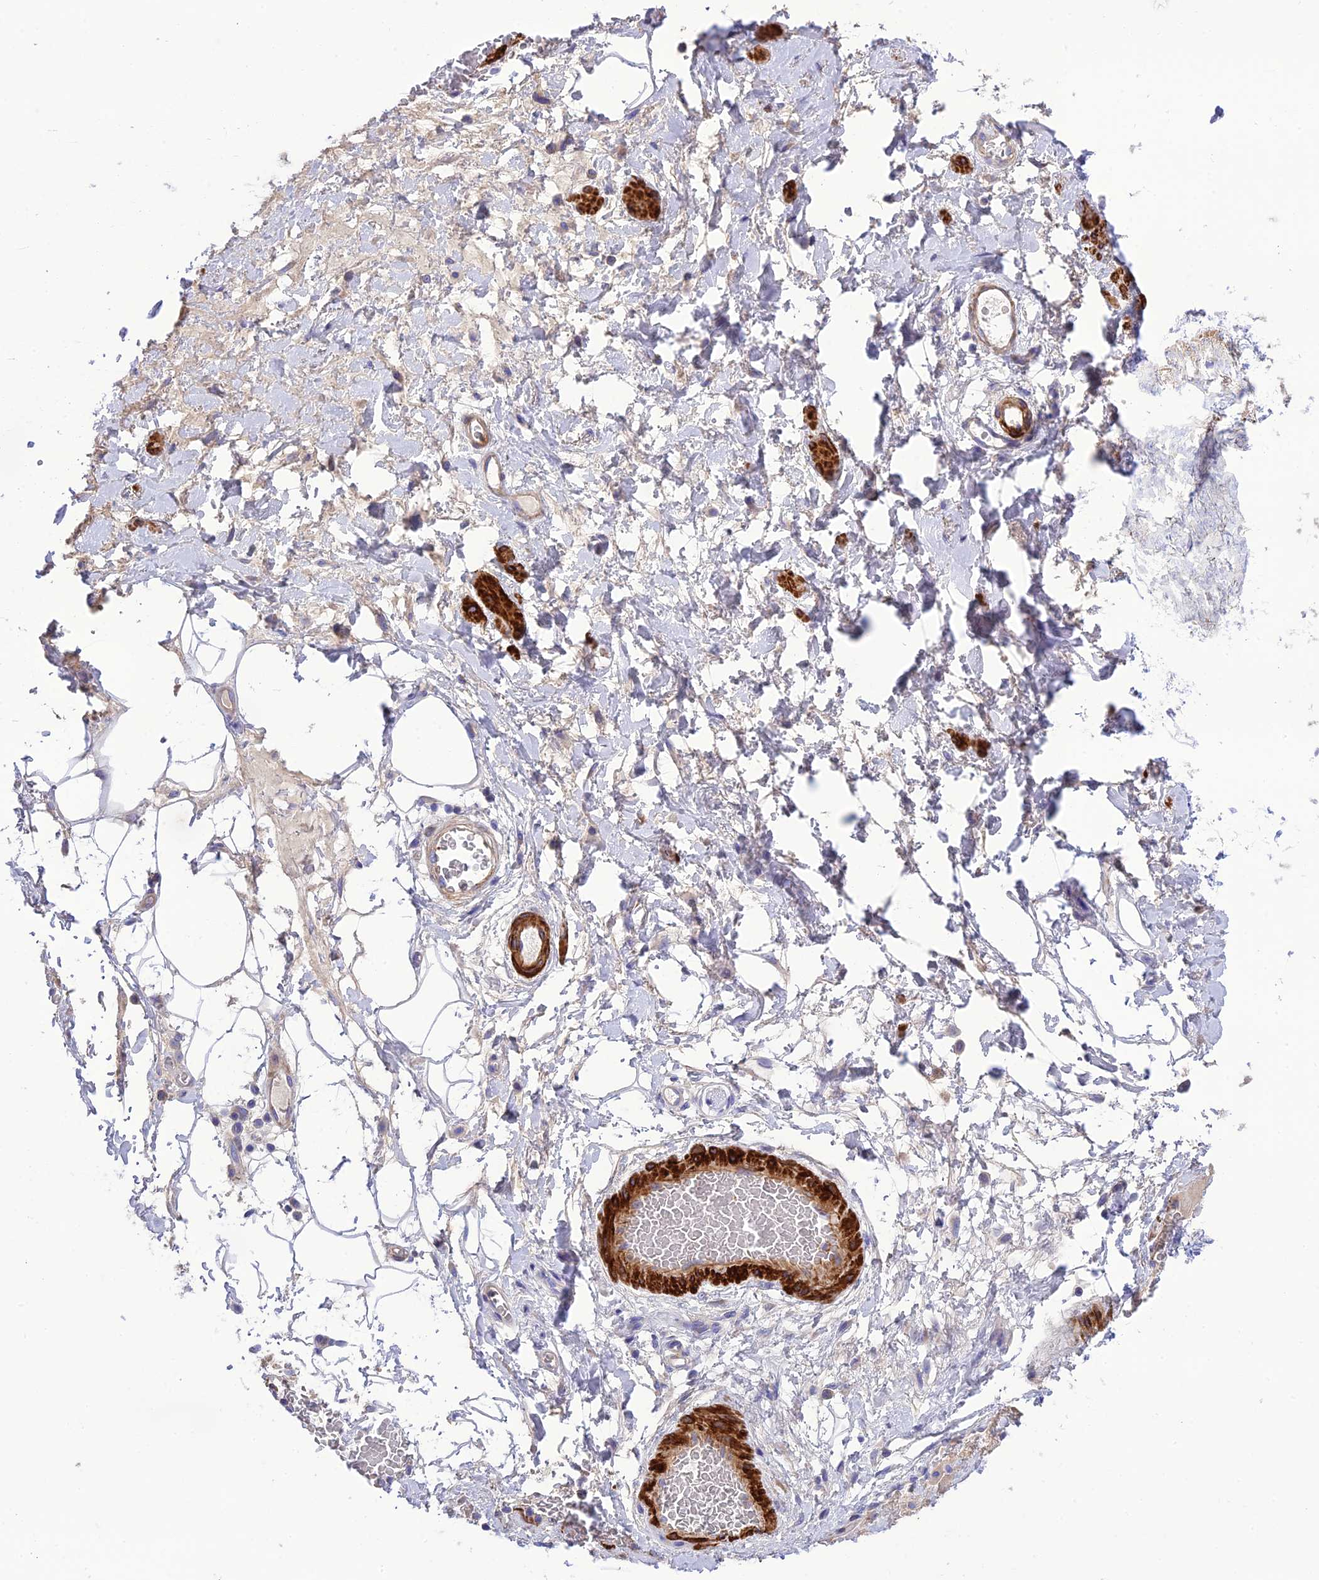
{"staining": {"intensity": "negative", "quantity": "none", "location": "none"}, "tissue": "adipose tissue", "cell_type": "Adipocytes", "image_type": "normal", "snomed": [{"axis": "morphology", "description": "Normal tissue, NOS"}, {"axis": "morphology", "description": "Adenocarcinoma, NOS"}, {"axis": "topography", "description": "Rectum"}, {"axis": "topography", "description": "Vagina"}, {"axis": "topography", "description": "Peripheral nerve tissue"}], "caption": "The histopathology image demonstrates no staining of adipocytes in benign adipose tissue.", "gene": "FRA10AC1", "patient": {"sex": "female", "age": 71}}